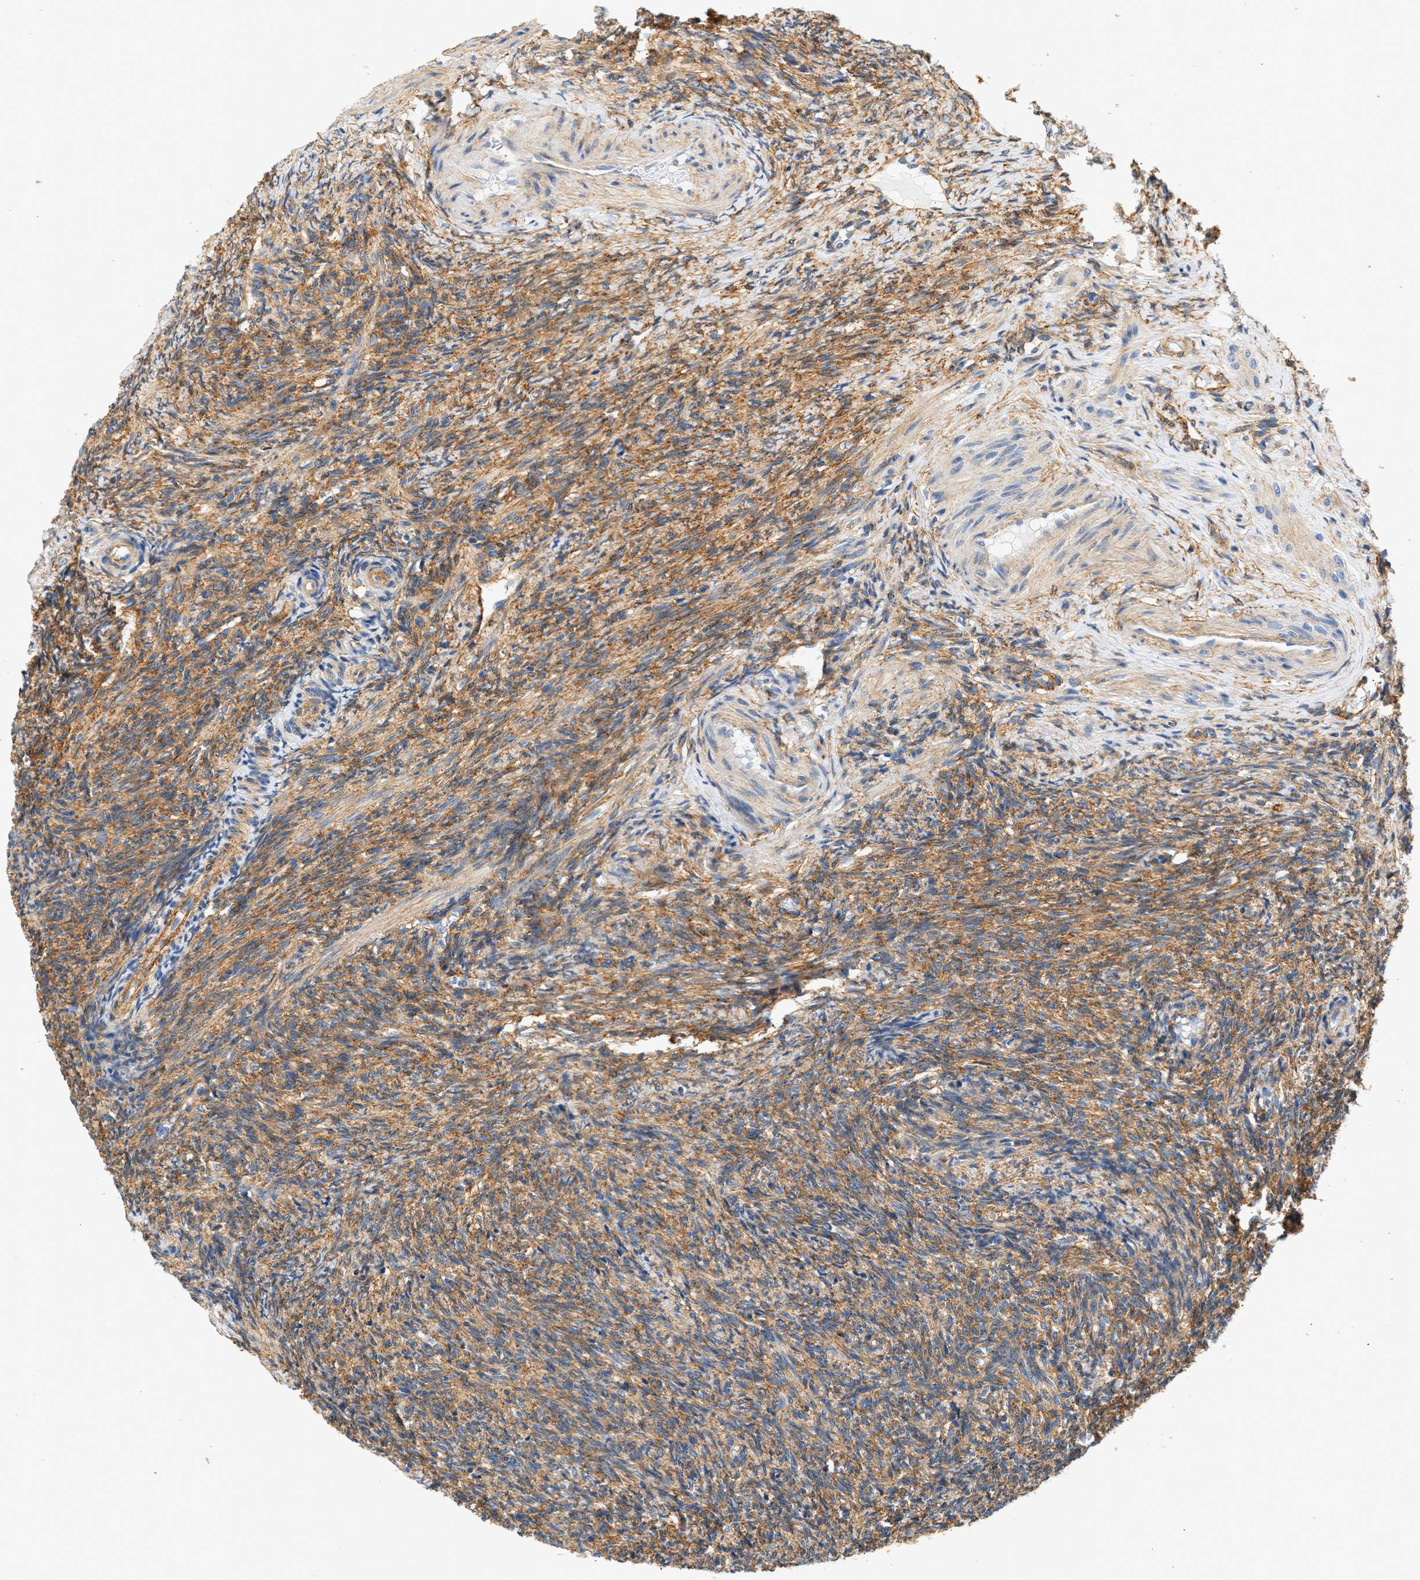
{"staining": {"intensity": "moderate", "quantity": ">75%", "location": "cytoplasmic/membranous"}, "tissue": "ovary", "cell_type": "Follicle cells", "image_type": "normal", "snomed": [{"axis": "morphology", "description": "Normal tissue, NOS"}, {"axis": "topography", "description": "Ovary"}], "caption": "The image exhibits staining of unremarkable ovary, revealing moderate cytoplasmic/membranous protein positivity (brown color) within follicle cells.", "gene": "SEPTIN2", "patient": {"sex": "female", "age": 41}}